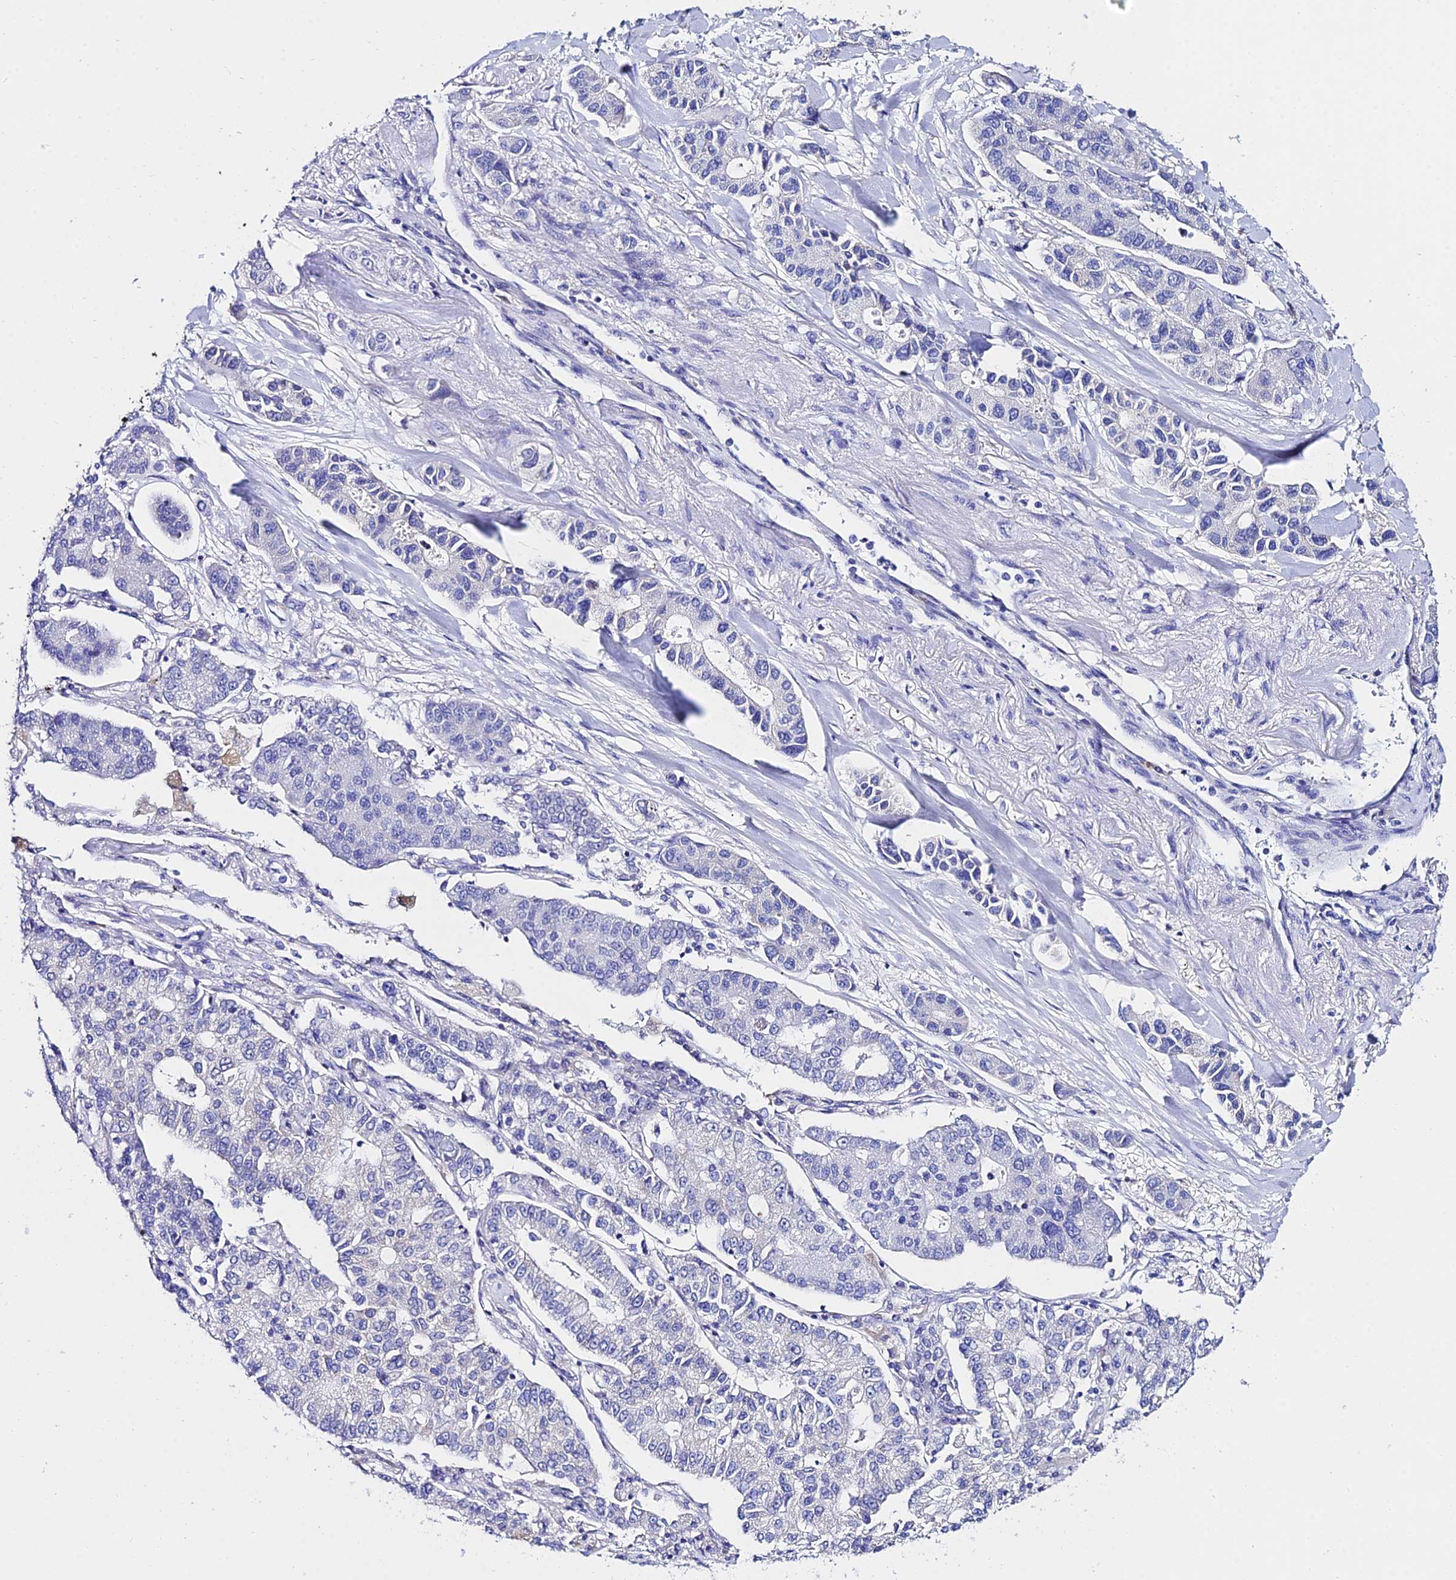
{"staining": {"intensity": "negative", "quantity": "none", "location": "none"}, "tissue": "lung cancer", "cell_type": "Tumor cells", "image_type": "cancer", "snomed": [{"axis": "morphology", "description": "Adenocarcinoma, NOS"}, {"axis": "topography", "description": "Lung"}], "caption": "Photomicrograph shows no significant protein positivity in tumor cells of adenocarcinoma (lung).", "gene": "CEP41", "patient": {"sex": "male", "age": 49}}